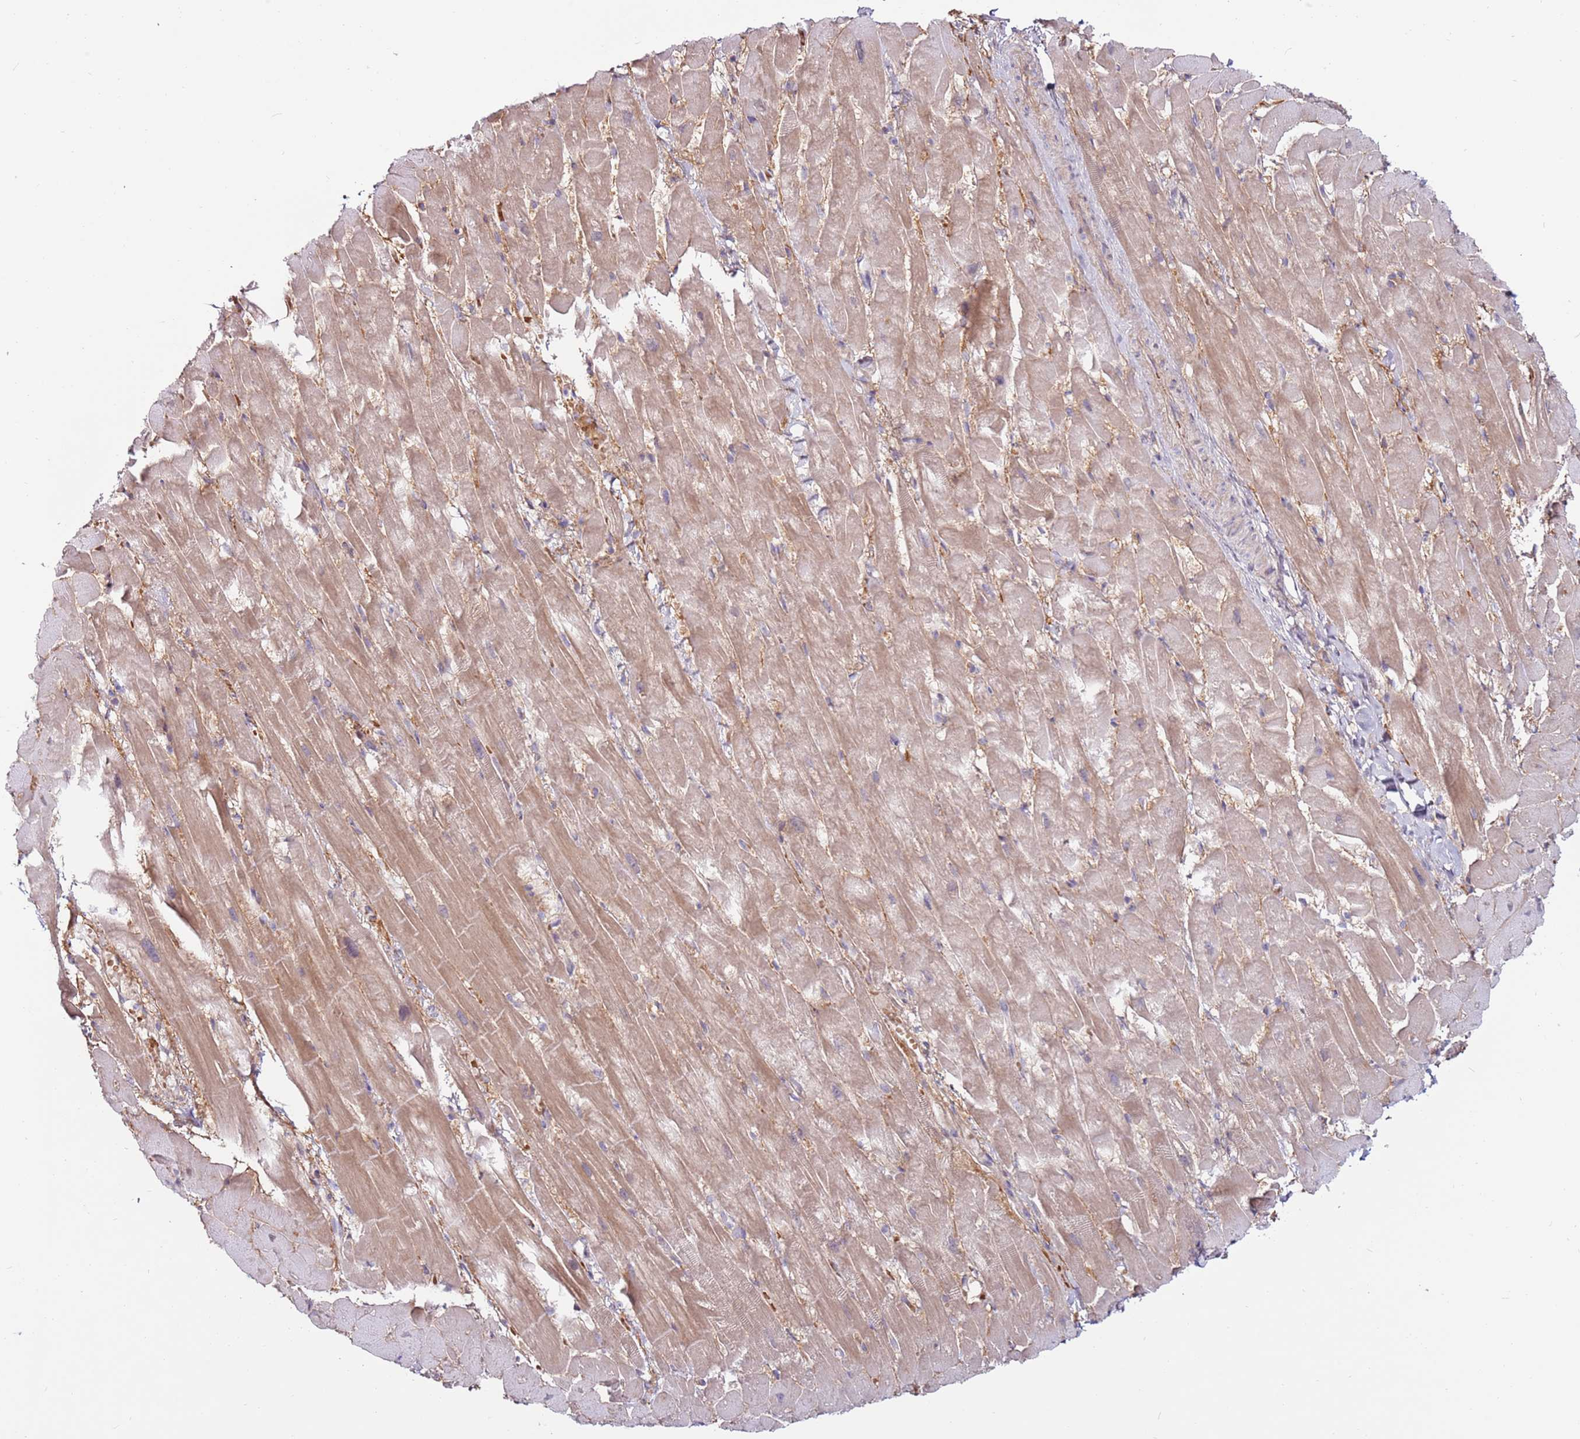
{"staining": {"intensity": "weak", "quantity": "25%-75%", "location": "cytoplasmic/membranous"}, "tissue": "heart muscle", "cell_type": "Cardiomyocytes", "image_type": "normal", "snomed": [{"axis": "morphology", "description": "Normal tissue, NOS"}, {"axis": "topography", "description": "Heart"}], "caption": "Immunohistochemistry (IHC) histopathology image of unremarkable heart muscle: heart muscle stained using immunohistochemistry reveals low levels of weak protein expression localized specifically in the cytoplasmic/membranous of cardiomyocytes, appearing as a cytoplasmic/membranous brown color.", "gene": "MTG2", "patient": {"sex": "male", "age": 37}}